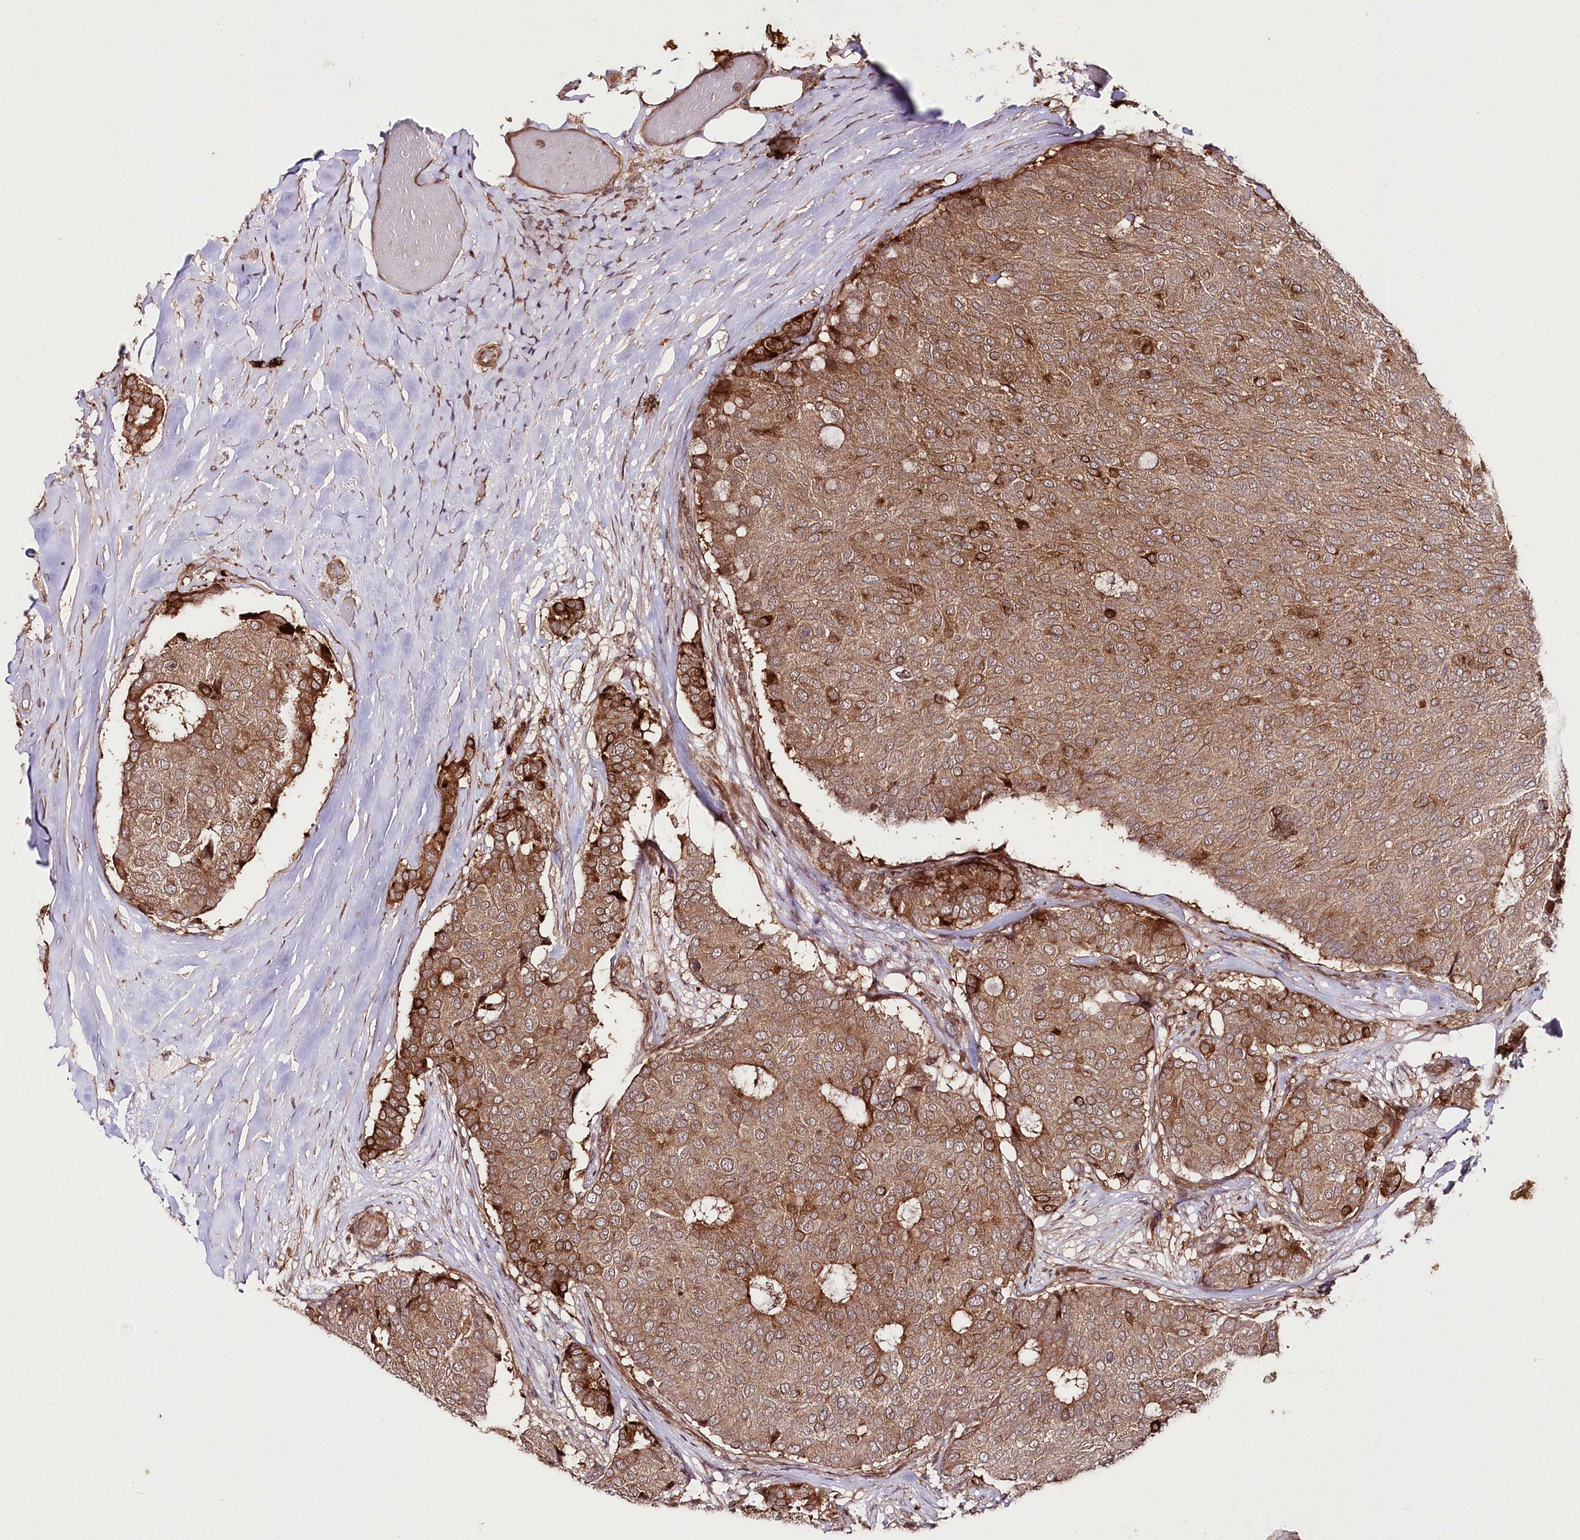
{"staining": {"intensity": "moderate", "quantity": ">75%", "location": "cytoplasmic/membranous"}, "tissue": "breast cancer", "cell_type": "Tumor cells", "image_type": "cancer", "snomed": [{"axis": "morphology", "description": "Duct carcinoma"}, {"axis": "topography", "description": "Breast"}], "caption": "Protein expression analysis of human invasive ductal carcinoma (breast) reveals moderate cytoplasmic/membranous expression in about >75% of tumor cells.", "gene": "PHLDB1", "patient": {"sex": "female", "age": 75}}